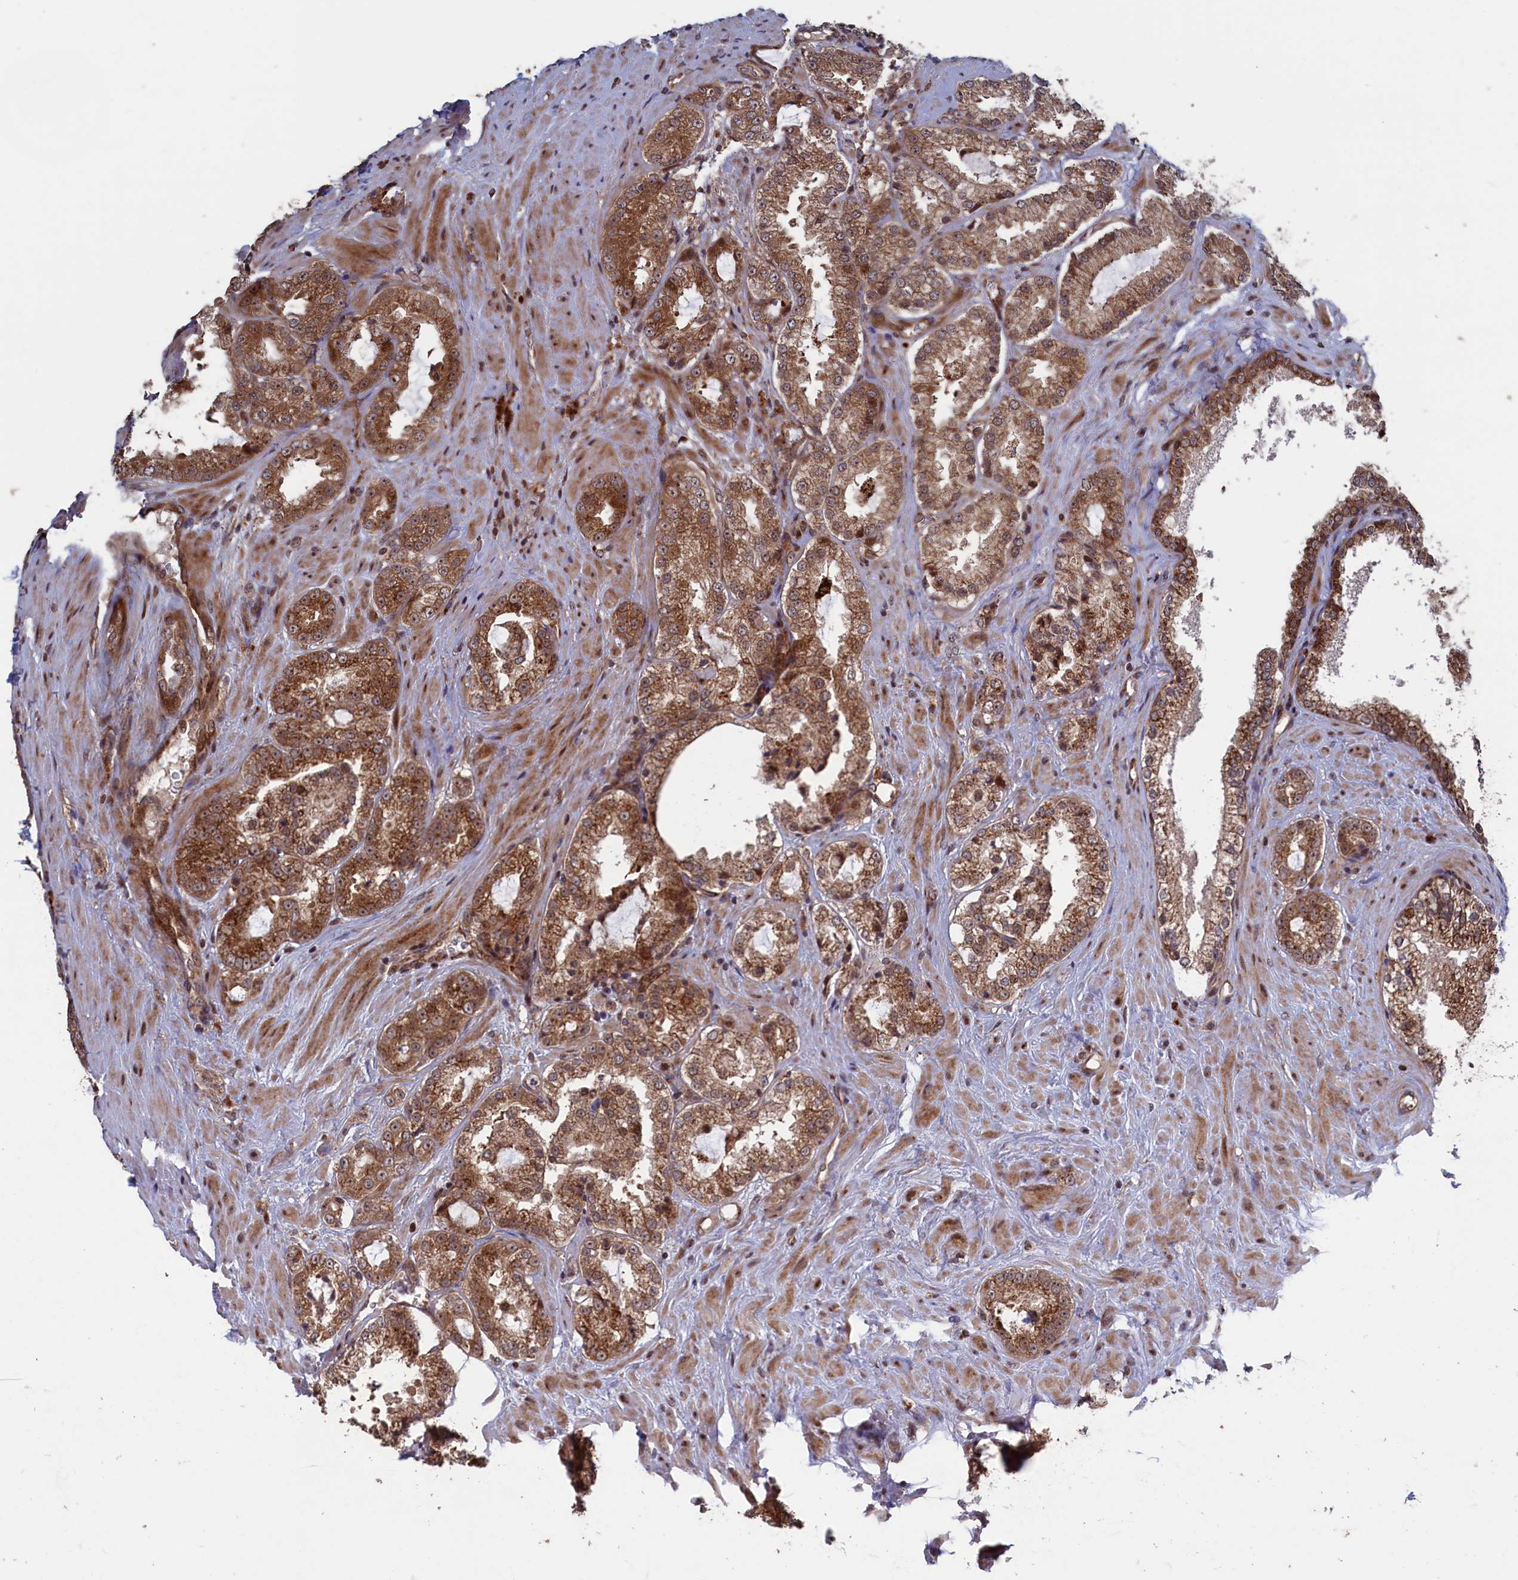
{"staining": {"intensity": "moderate", "quantity": ">75%", "location": "cytoplasmic/membranous,nuclear"}, "tissue": "prostate cancer", "cell_type": "Tumor cells", "image_type": "cancer", "snomed": [{"axis": "morphology", "description": "Adenocarcinoma, High grade"}, {"axis": "topography", "description": "Prostate"}], "caption": "Immunohistochemistry of high-grade adenocarcinoma (prostate) exhibits medium levels of moderate cytoplasmic/membranous and nuclear staining in about >75% of tumor cells.", "gene": "LSG1", "patient": {"sex": "male", "age": 73}}